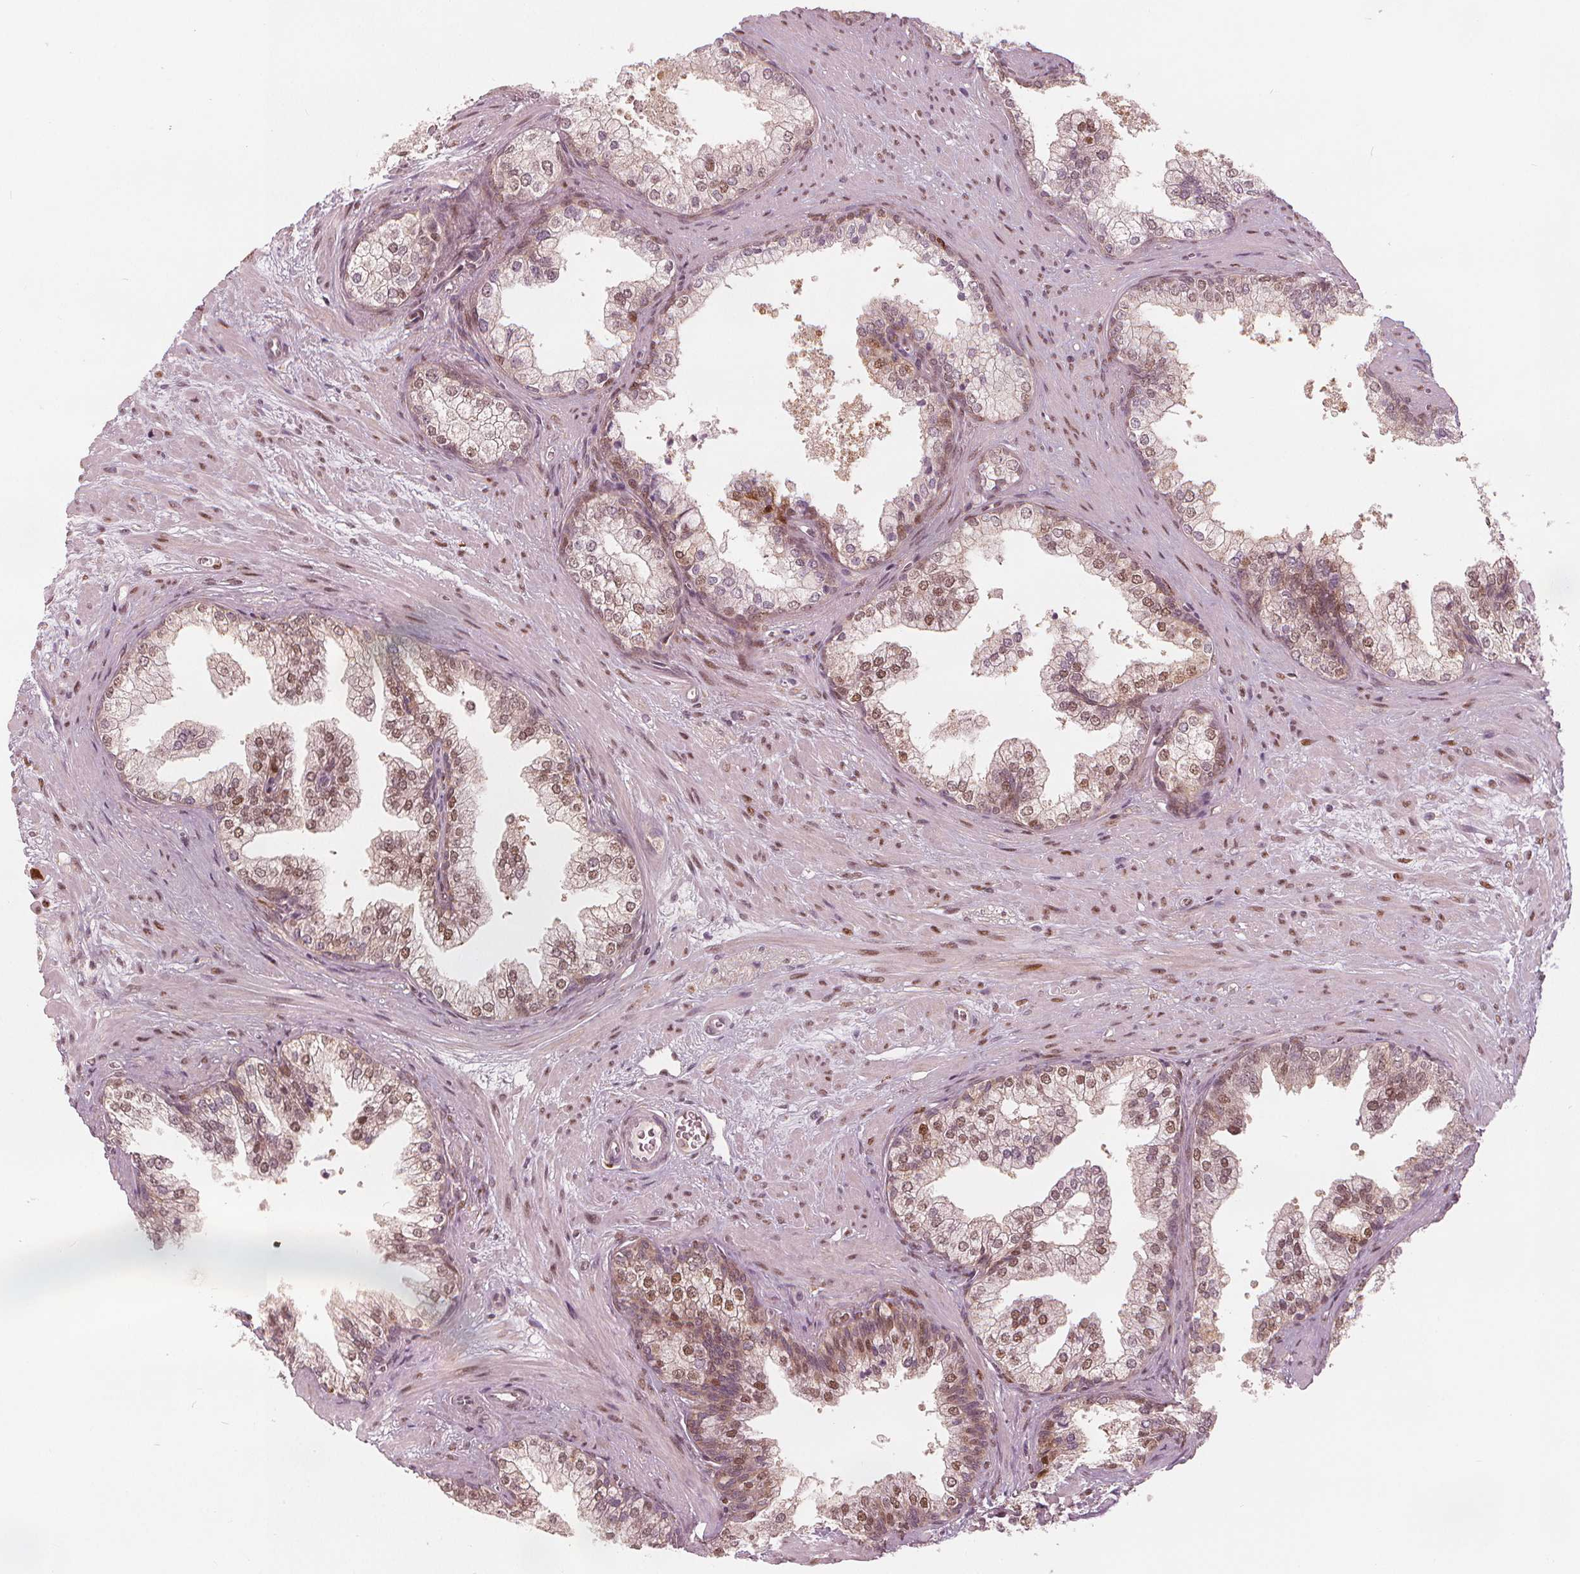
{"staining": {"intensity": "moderate", "quantity": "25%-75%", "location": "nuclear"}, "tissue": "prostate", "cell_type": "Glandular cells", "image_type": "normal", "snomed": [{"axis": "morphology", "description": "Normal tissue, NOS"}, {"axis": "topography", "description": "Prostate"}], "caption": "Immunohistochemical staining of normal prostate reveals moderate nuclear protein staining in about 25%-75% of glandular cells. Ihc stains the protein in brown and the nuclei are stained blue.", "gene": "SQSTM1", "patient": {"sex": "male", "age": 79}}